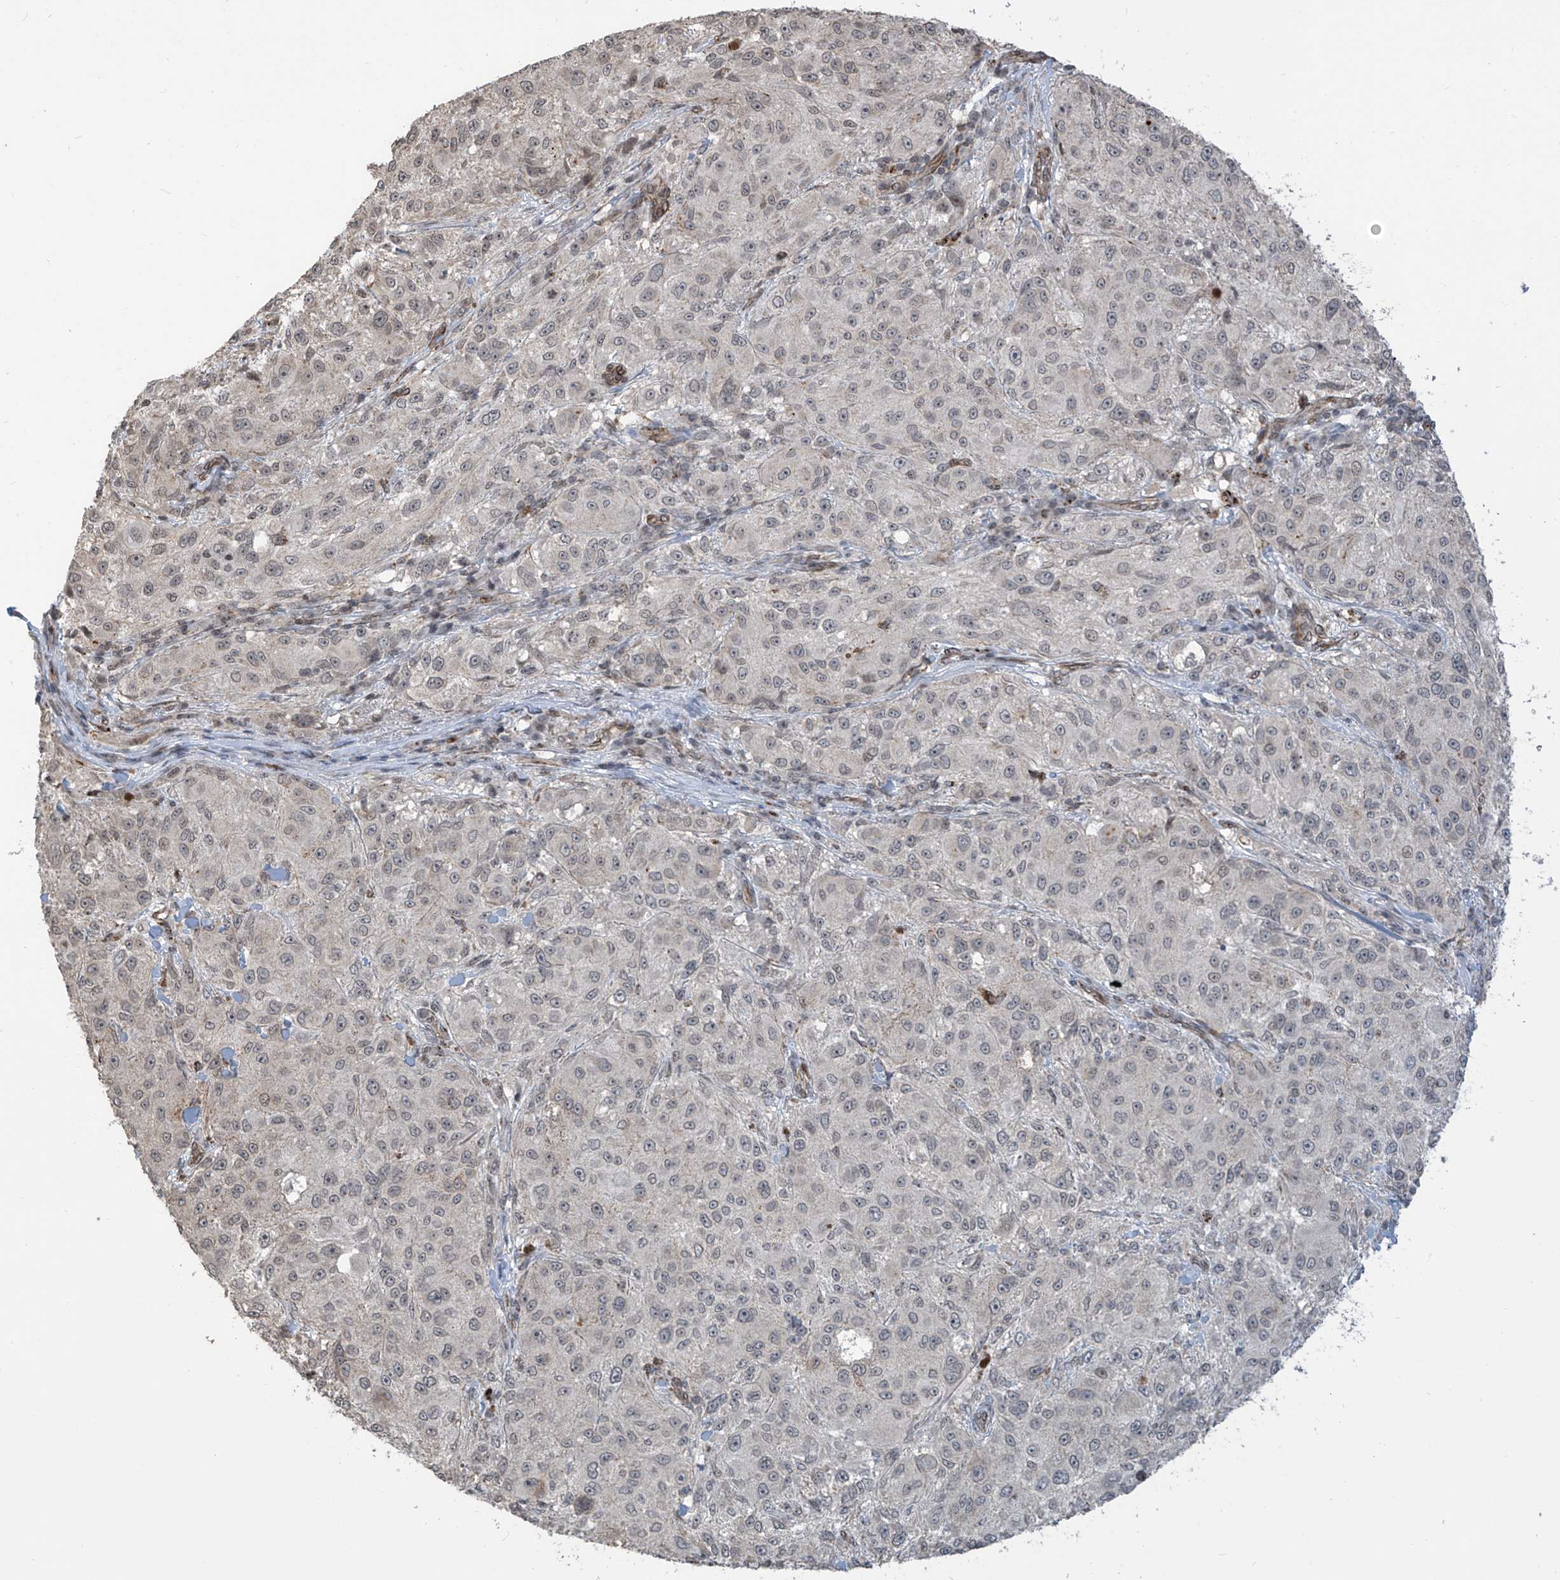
{"staining": {"intensity": "negative", "quantity": "none", "location": "none"}, "tissue": "melanoma", "cell_type": "Tumor cells", "image_type": "cancer", "snomed": [{"axis": "morphology", "description": "Necrosis, NOS"}, {"axis": "morphology", "description": "Malignant melanoma, NOS"}, {"axis": "topography", "description": "Skin"}], "caption": "Malignant melanoma was stained to show a protein in brown. There is no significant expression in tumor cells.", "gene": "METAP1D", "patient": {"sex": "female", "age": 87}}